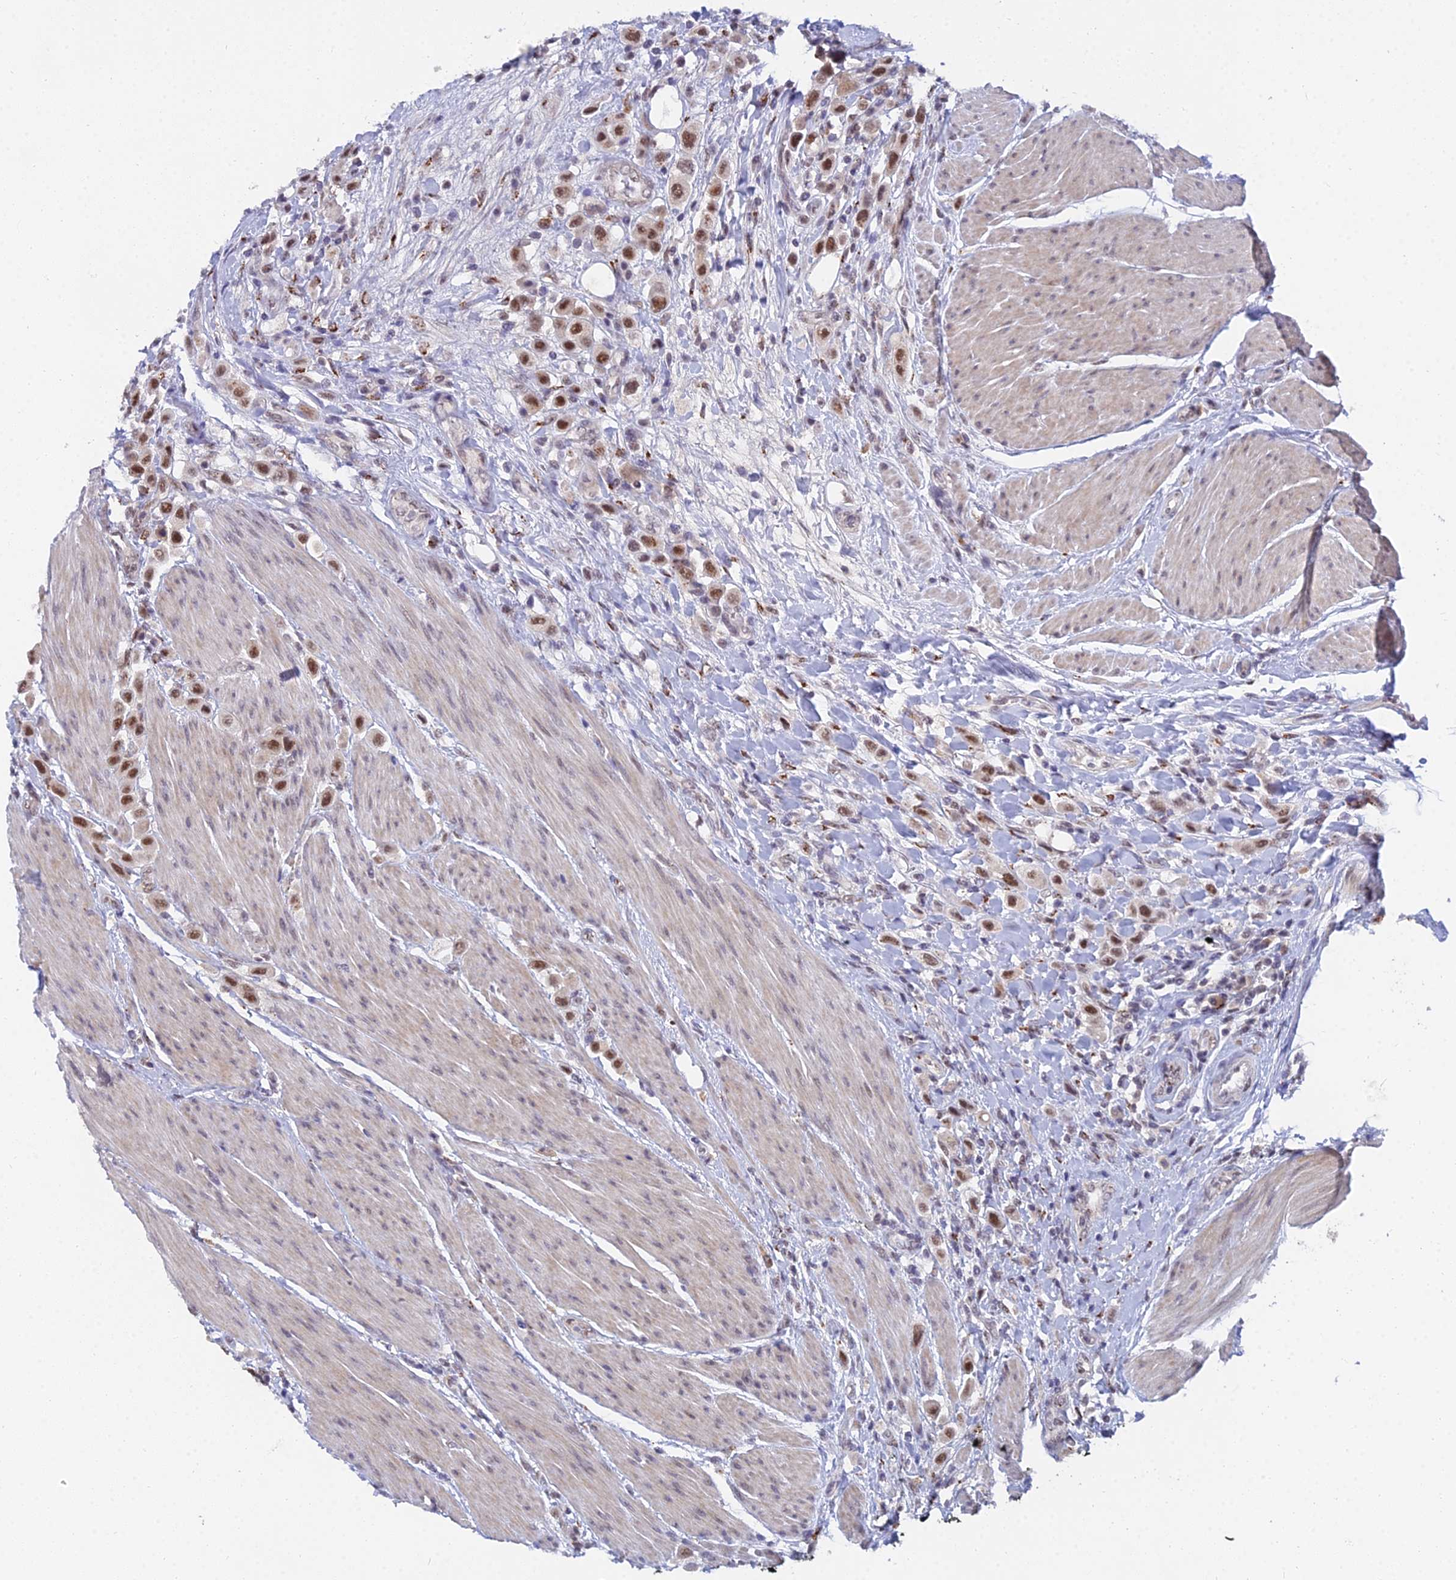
{"staining": {"intensity": "strong", "quantity": ">75%", "location": "nuclear"}, "tissue": "urothelial cancer", "cell_type": "Tumor cells", "image_type": "cancer", "snomed": [{"axis": "morphology", "description": "Urothelial carcinoma, High grade"}, {"axis": "topography", "description": "Urinary bladder"}], "caption": "The immunohistochemical stain highlights strong nuclear positivity in tumor cells of high-grade urothelial carcinoma tissue. The staining is performed using DAB (3,3'-diaminobenzidine) brown chromogen to label protein expression. The nuclei are counter-stained blue using hematoxylin.", "gene": "THOC3", "patient": {"sex": "male", "age": 50}}